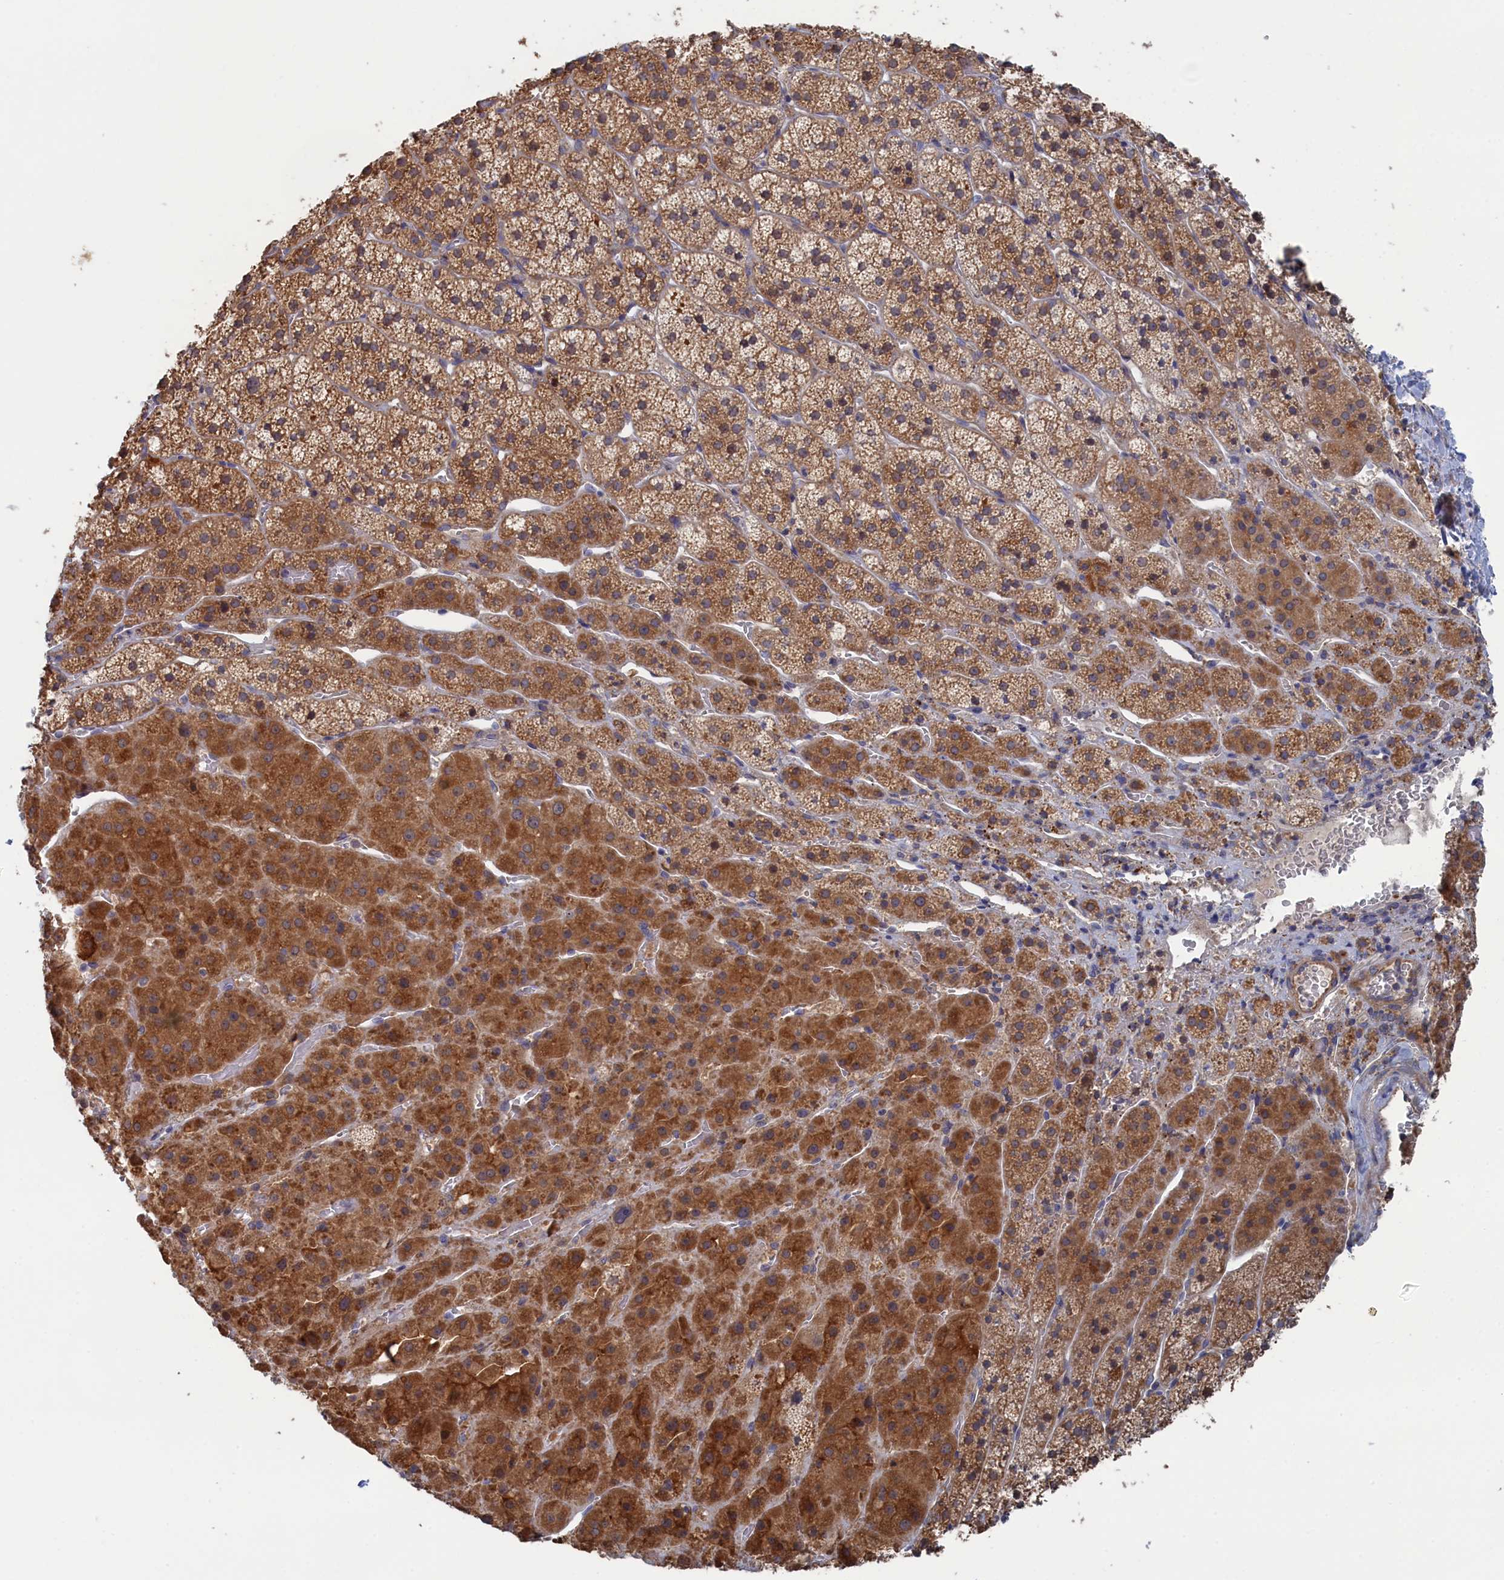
{"staining": {"intensity": "strong", "quantity": ">75%", "location": "cytoplasmic/membranous"}, "tissue": "adrenal gland", "cell_type": "Glandular cells", "image_type": "normal", "snomed": [{"axis": "morphology", "description": "Normal tissue, NOS"}, {"axis": "topography", "description": "Adrenal gland"}], "caption": "The image displays a brown stain indicating the presence of a protein in the cytoplasmic/membranous of glandular cells in adrenal gland.", "gene": "FILIP1L", "patient": {"sex": "female", "age": 44}}